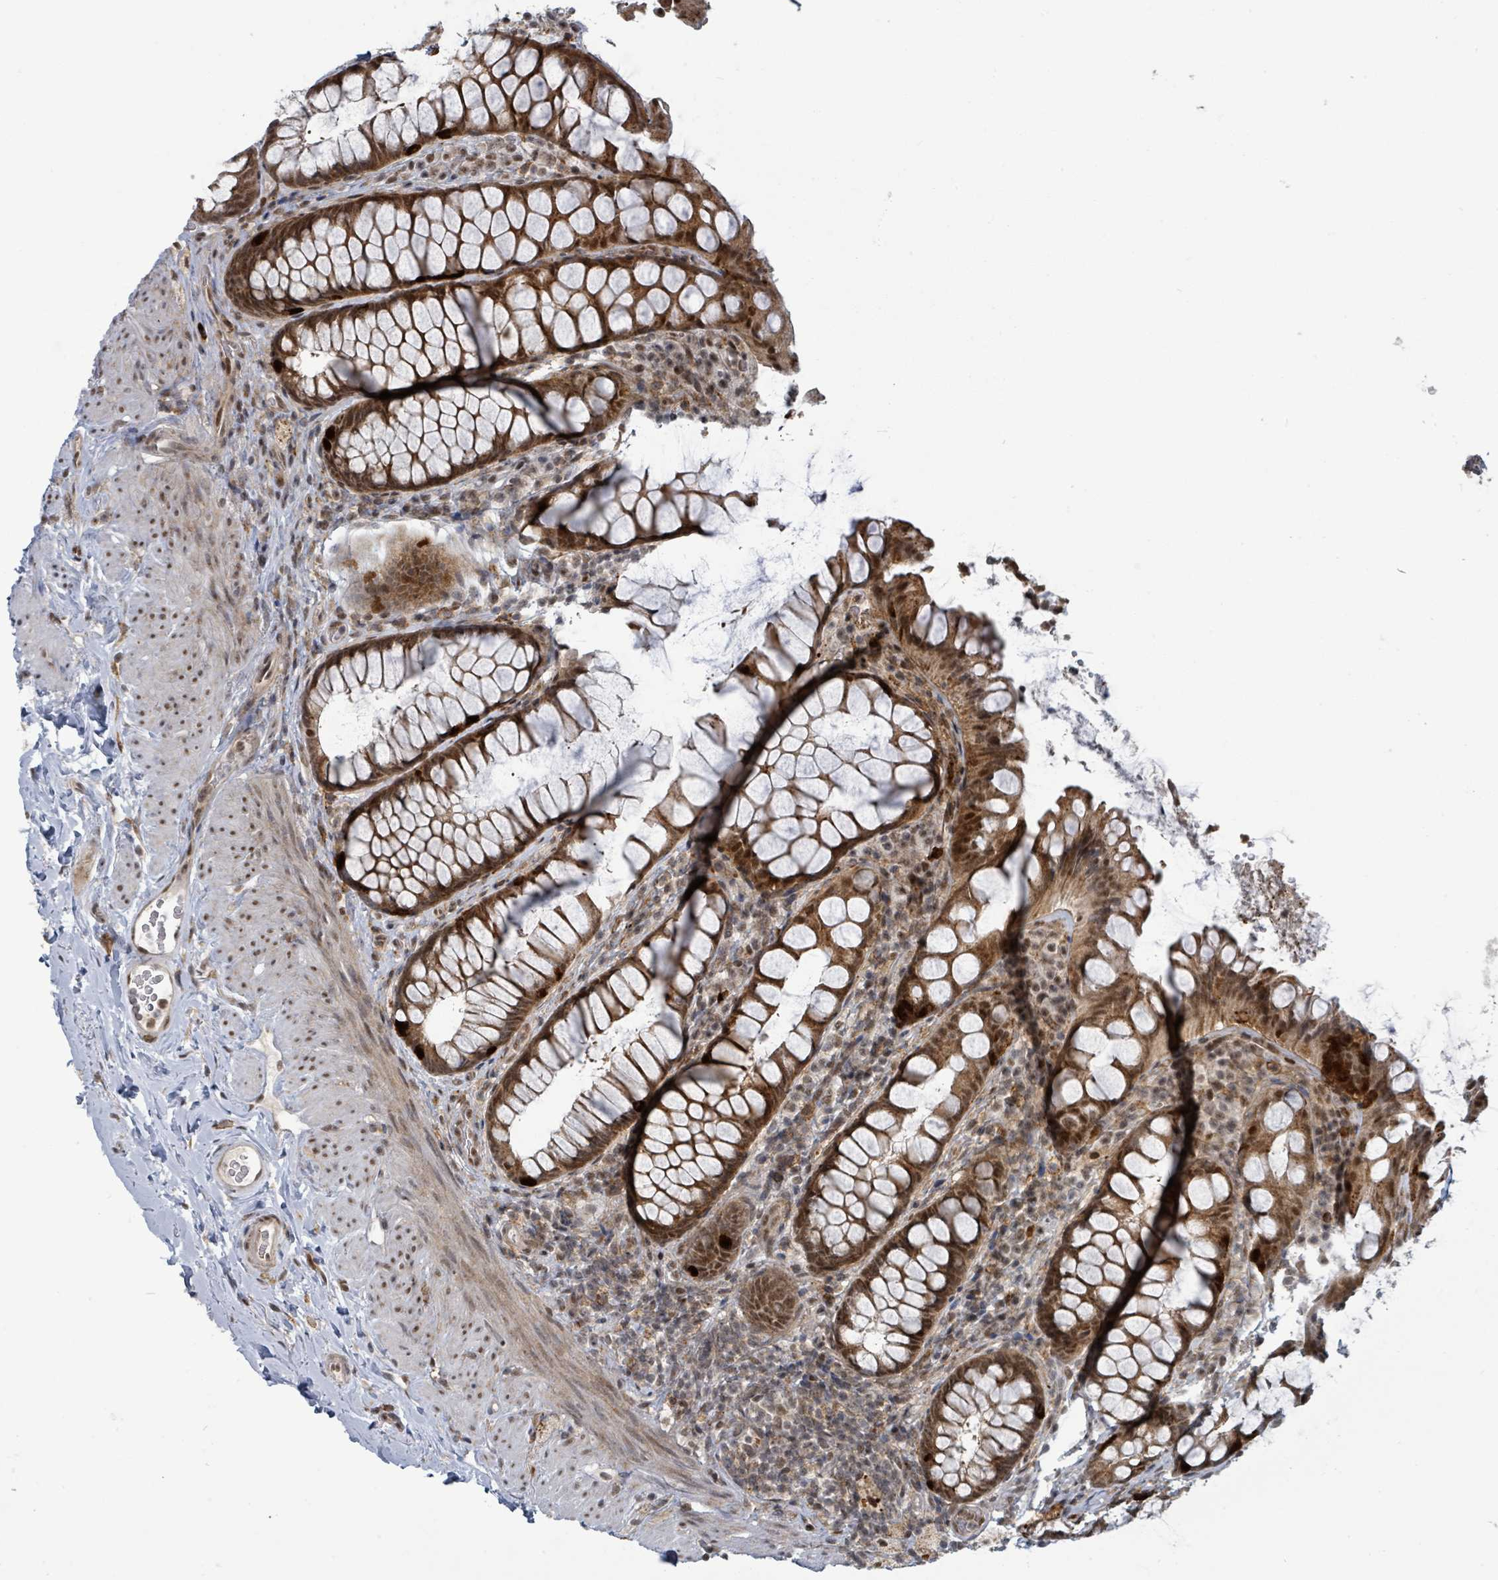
{"staining": {"intensity": "strong", "quantity": "25%-75%", "location": "cytoplasmic/membranous,nuclear"}, "tissue": "rectum", "cell_type": "Glandular cells", "image_type": "normal", "snomed": [{"axis": "morphology", "description": "Normal tissue, NOS"}, {"axis": "topography", "description": "Rectum"}, {"axis": "topography", "description": "Peripheral nerve tissue"}], "caption": "Strong cytoplasmic/membranous,nuclear expression is identified in approximately 25%-75% of glandular cells in unremarkable rectum. (DAB (3,3'-diaminobenzidine) IHC, brown staining for protein, blue staining for nuclei).", "gene": "GTF3C1", "patient": {"sex": "female", "age": 69}}